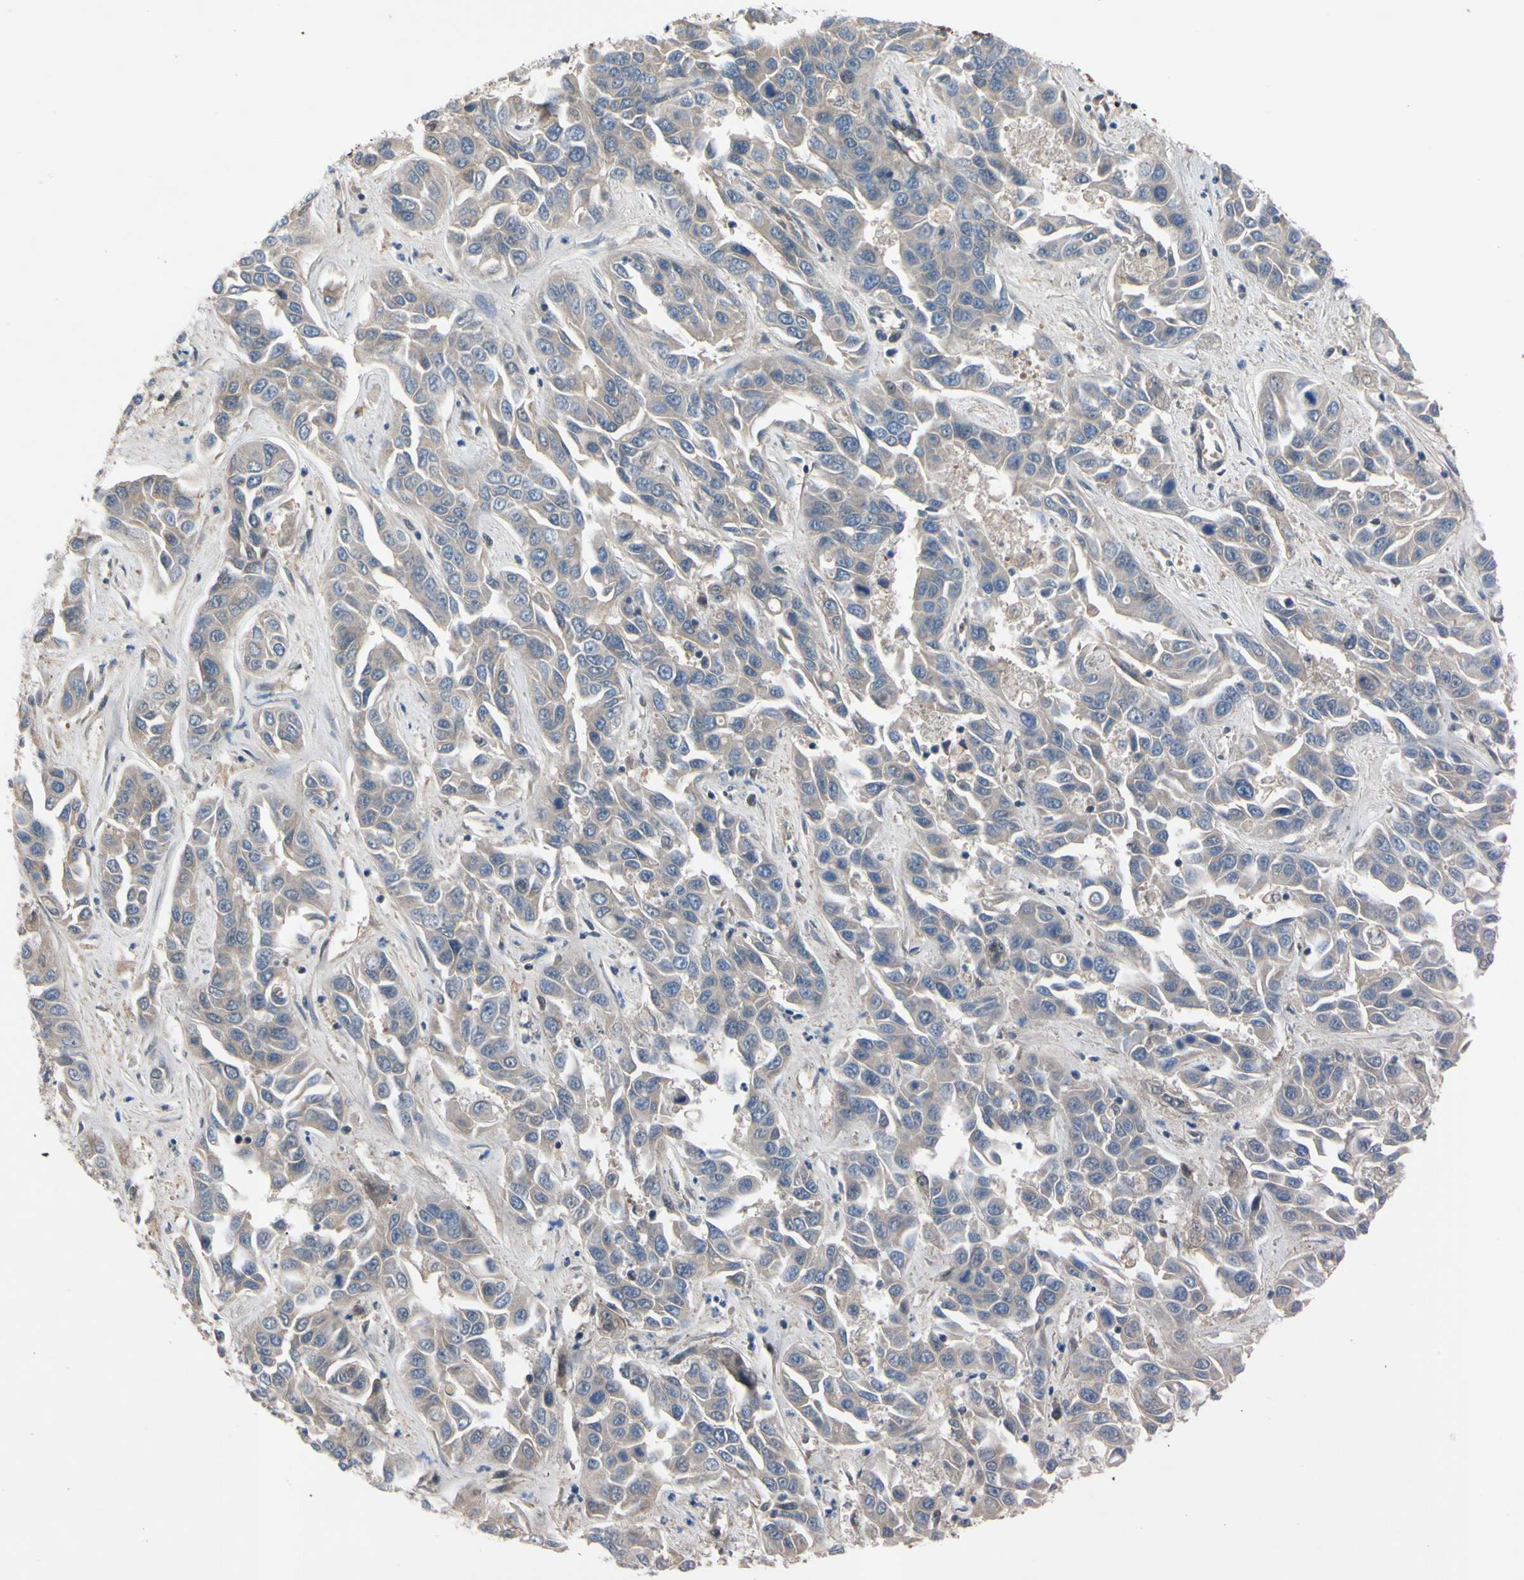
{"staining": {"intensity": "weak", "quantity": ">75%", "location": "cytoplasmic/membranous"}, "tissue": "liver cancer", "cell_type": "Tumor cells", "image_type": "cancer", "snomed": [{"axis": "morphology", "description": "Cholangiocarcinoma"}, {"axis": "topography", "description": "Liver"}], "caption": "A histopathology image showing weak cytoplasmic/membranous expression in approximately >75% of tumor cells in liver cancer, as visualized by brown immunohistochemical staining.", "gene": "ICAM5", "patient": {"sex": "female", "age": 52}}